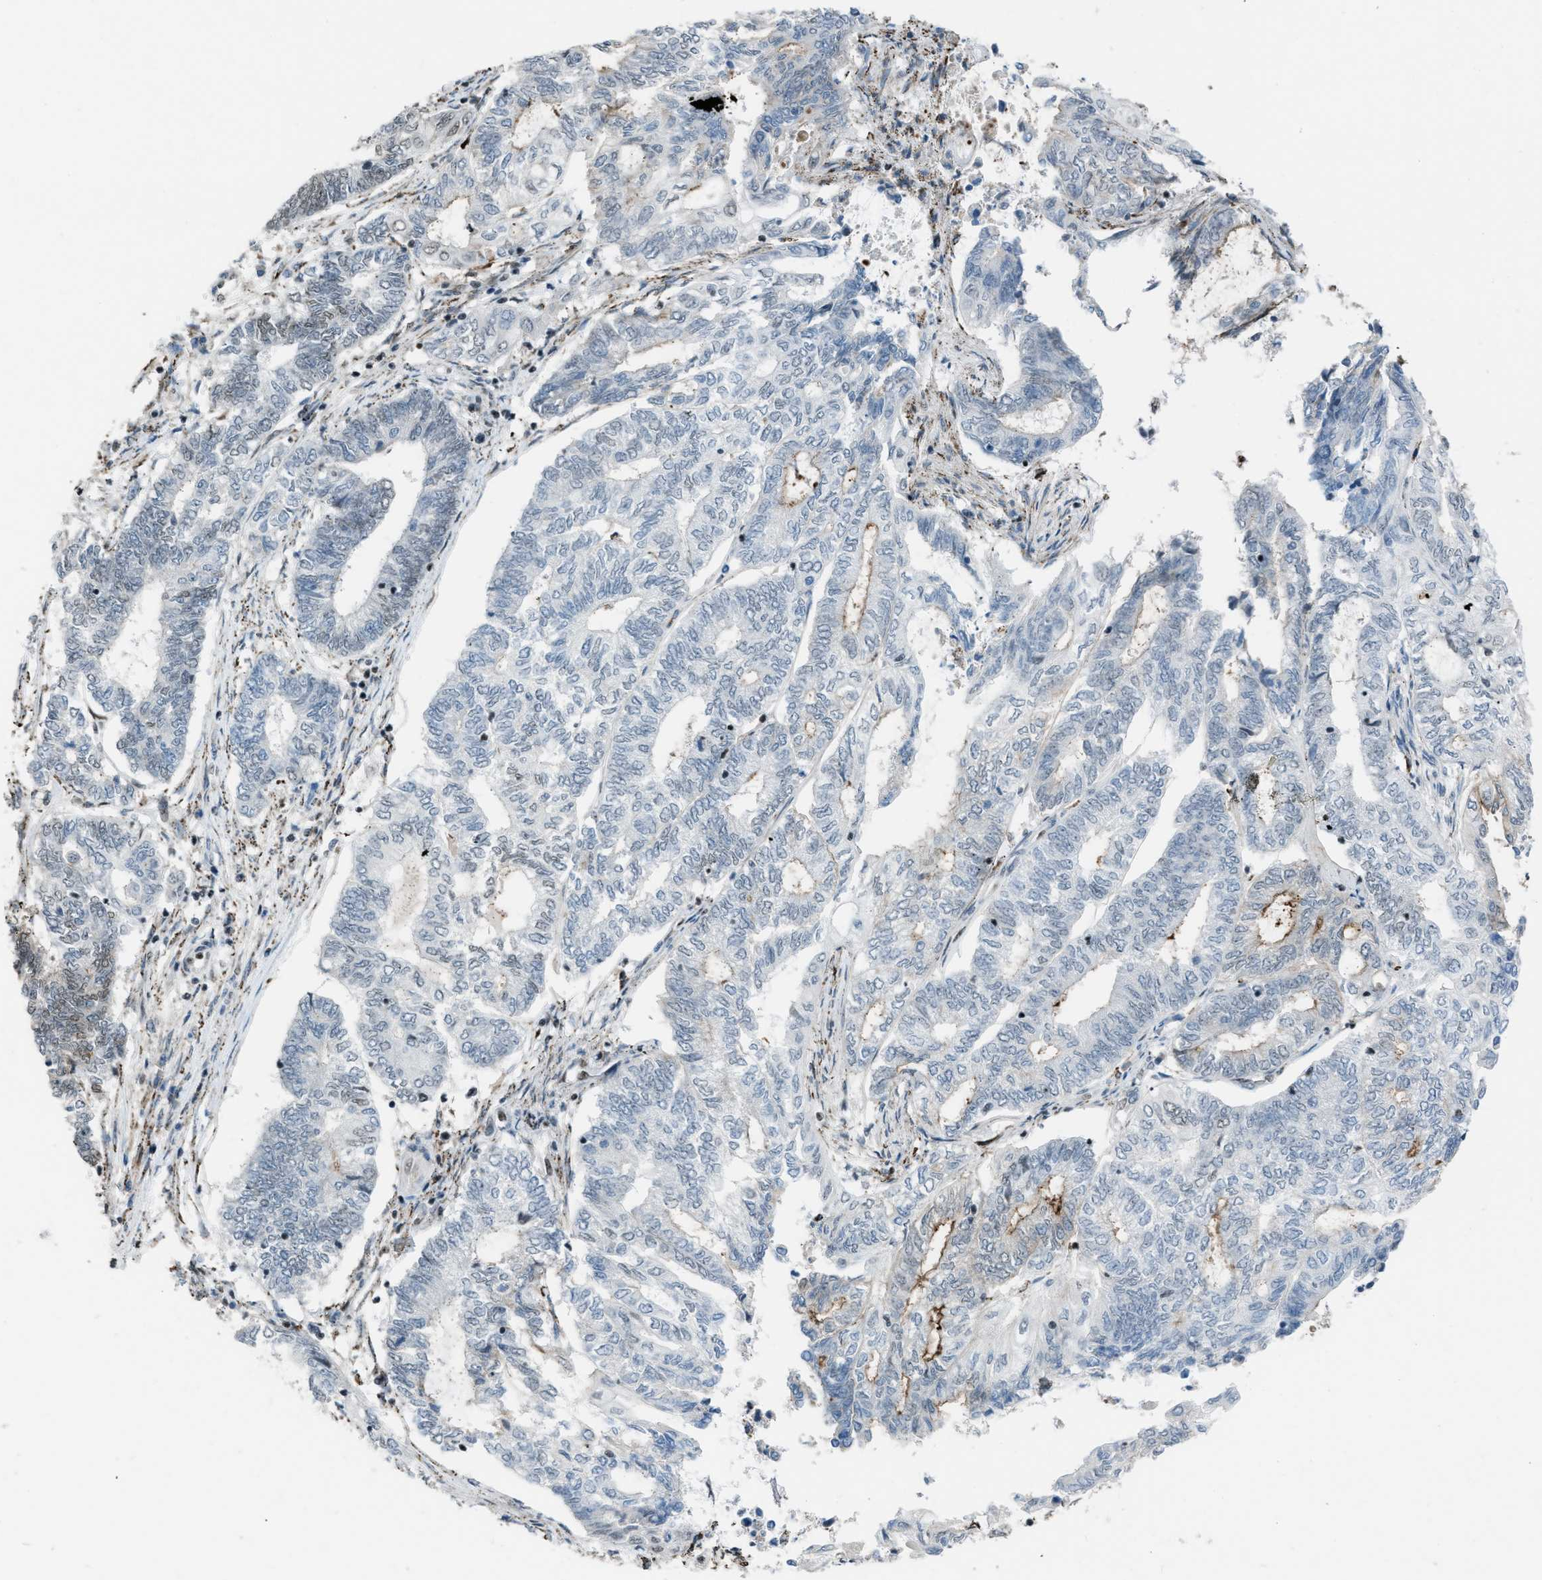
{"staining": {"intensity": "moderate", "quantity": "<25%", "location": "cytoplasmic/membranous,nuclear"}, "tissue": "endometrial cancer", "cell_type": "Tumor cells", "image_type": "cancer", "snomed": [{"axis": "morphology", "description": "Adenocarcinoma, NOS"}, {"axis": "topography", "description": "Uterus"}, {"axis": "topography", "description": "Endometrium"}], "caption": "An IHC micrograph of neoplastic tissue is shown. Protein staining in brown shows moderate cytoplasmic/membranous and nuclear positivity in endometrial cancer within tumor cells.", "gene": "SLFN5", "patient": {"sex": "female", "age": 70}}